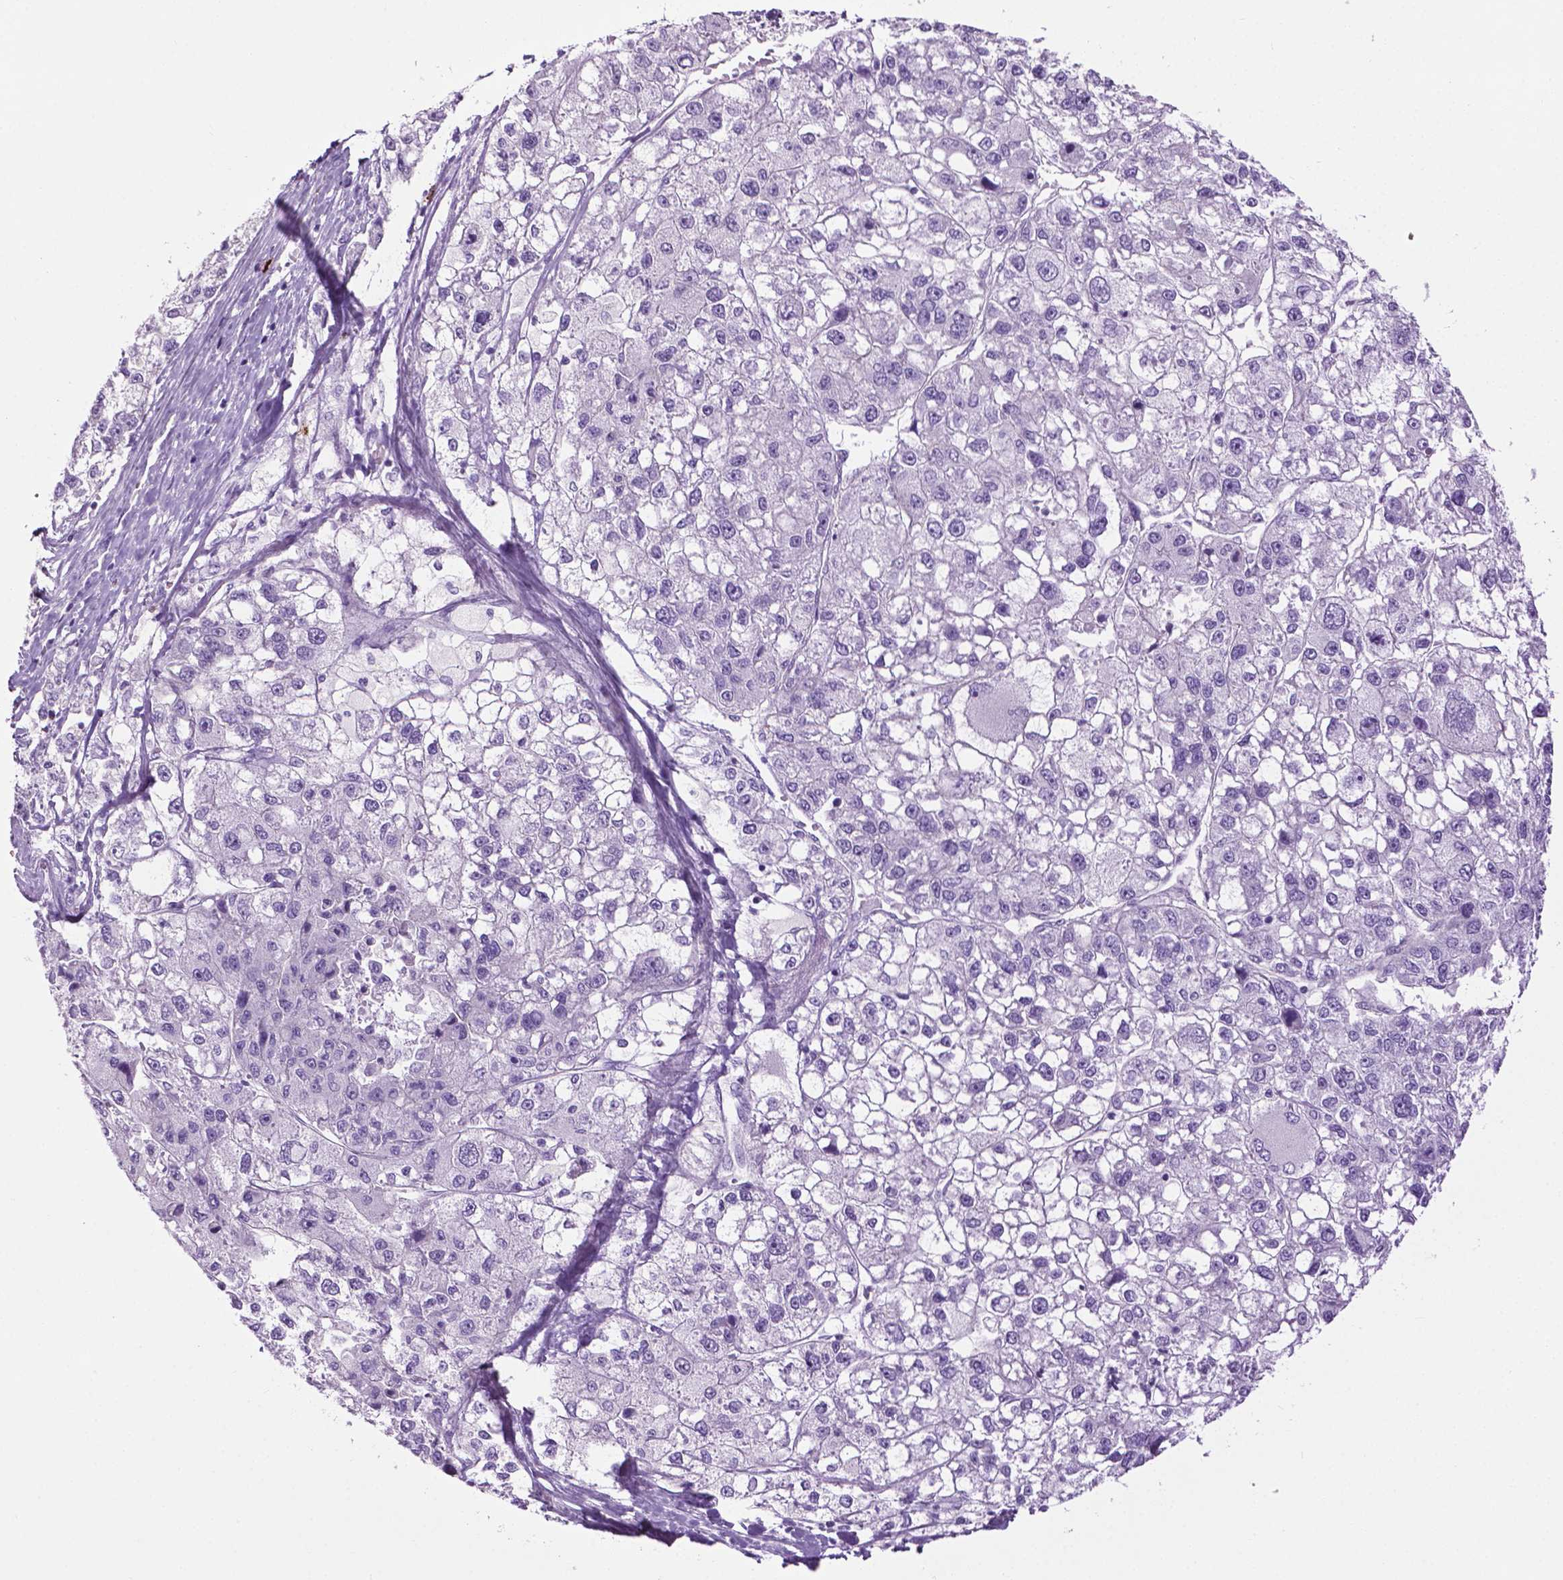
{"staining": {"intensity": "negative", "quantity": "none", "location": "none"}, "tissue": "liver cancer", "cell_type": "Tumor cells", "image_type": "cancer", "snomed": [{"axis": "morphology", "description": "Carcinoma, Hepatocellular, NOS"}, {"axis": "topography", "description": "Liver"}], "caption": "Histopathology image shows no significant protein expression in tumor cells of liver cancer (hepatocellular carcinoma).", "gene": "SPECC1L", "patient": {"sex": "male", "age": 56}}